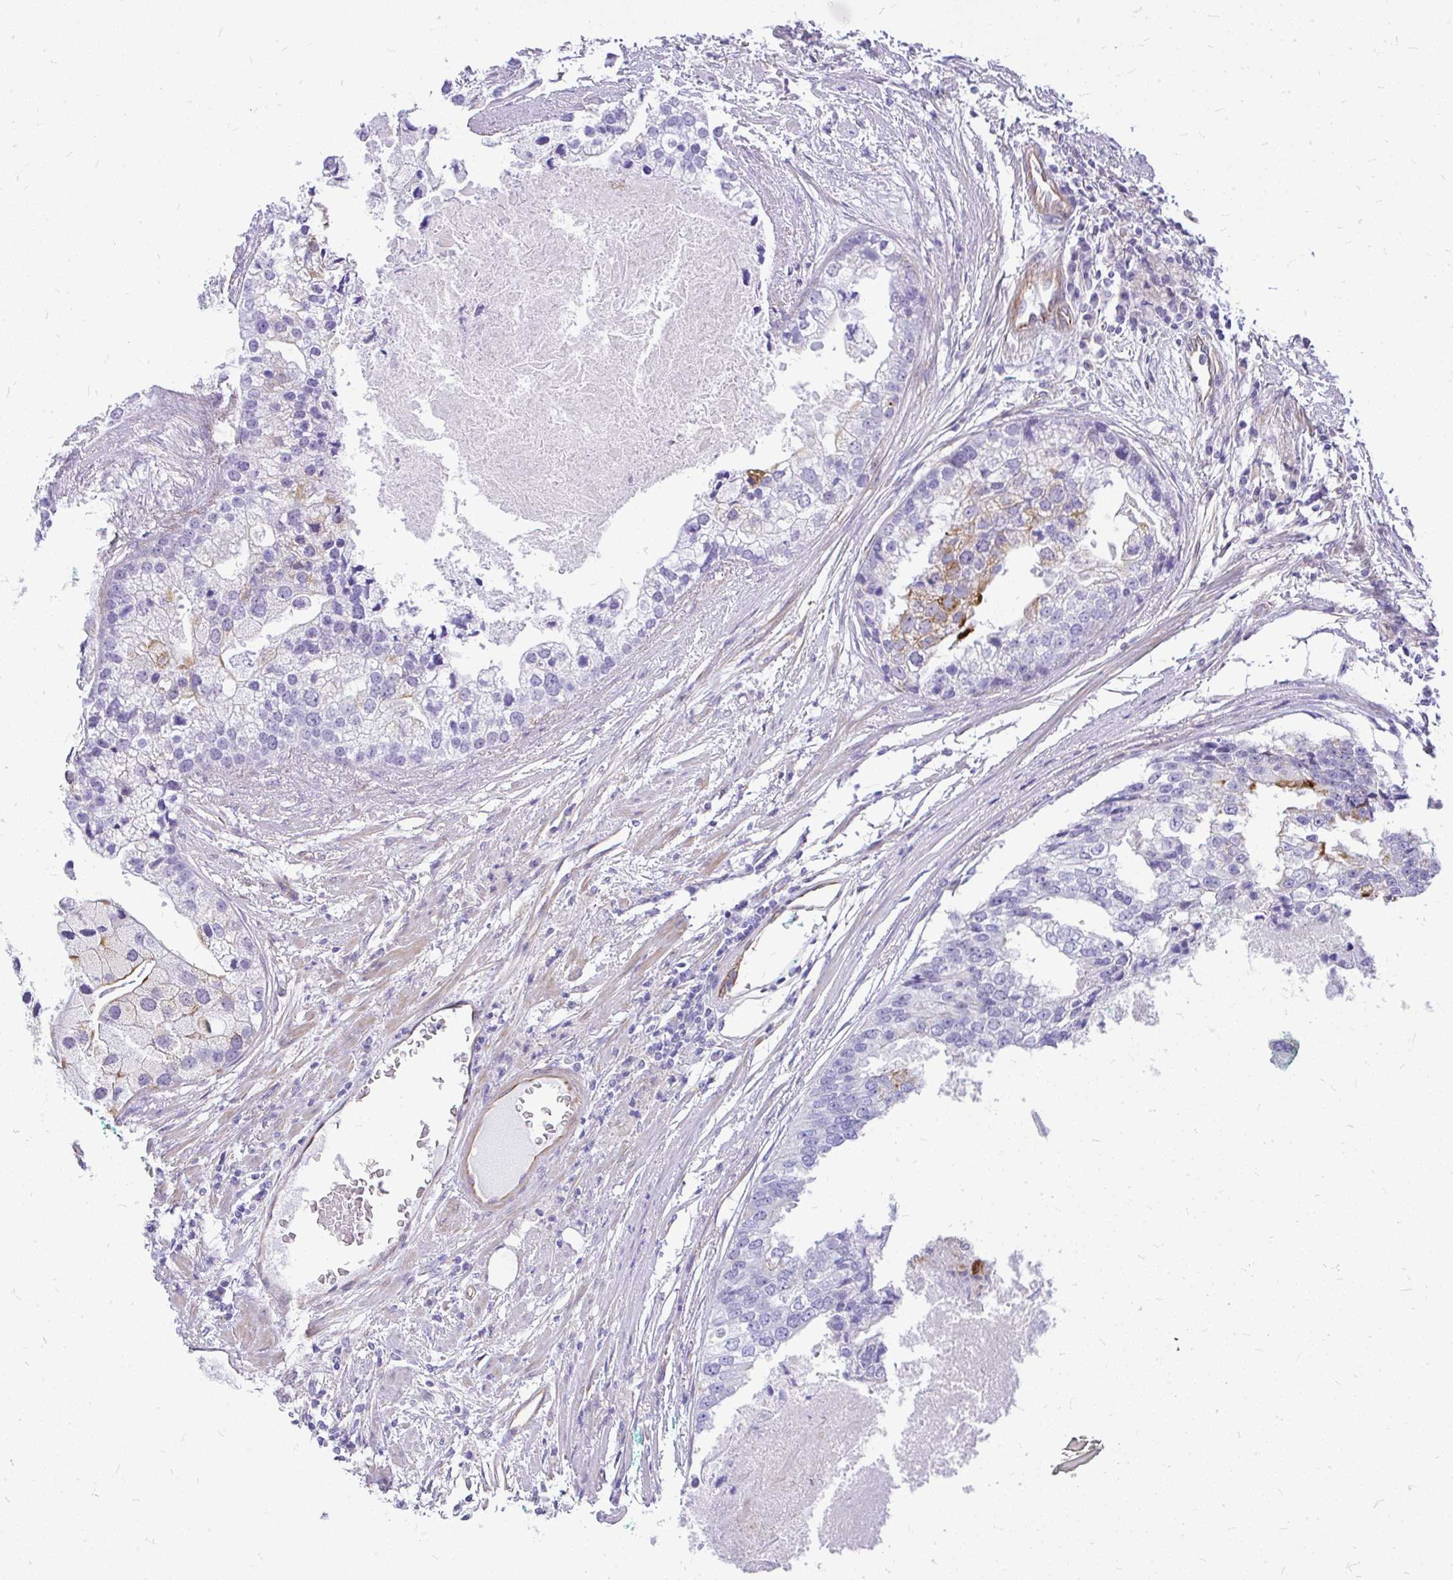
{"staining": {"intensity": "strong", "quantity": "<25%", "location": "cytoplasmic/membranous"}, "tissue": "prostate cancer", "cell_type": "Tumor cells", "image_type": "cancer", "snomed": [{"axis": "morphology", "description": "Adenocarcinoma, High grade"}, {"axis": "topography", "description": "Prostate"}], "caption": "Prostate cancer stained with a protein marker reveals strong staining in tumor cells.", "gene": "FAM83C", "patient": {"sex": "male", "age": 62}}